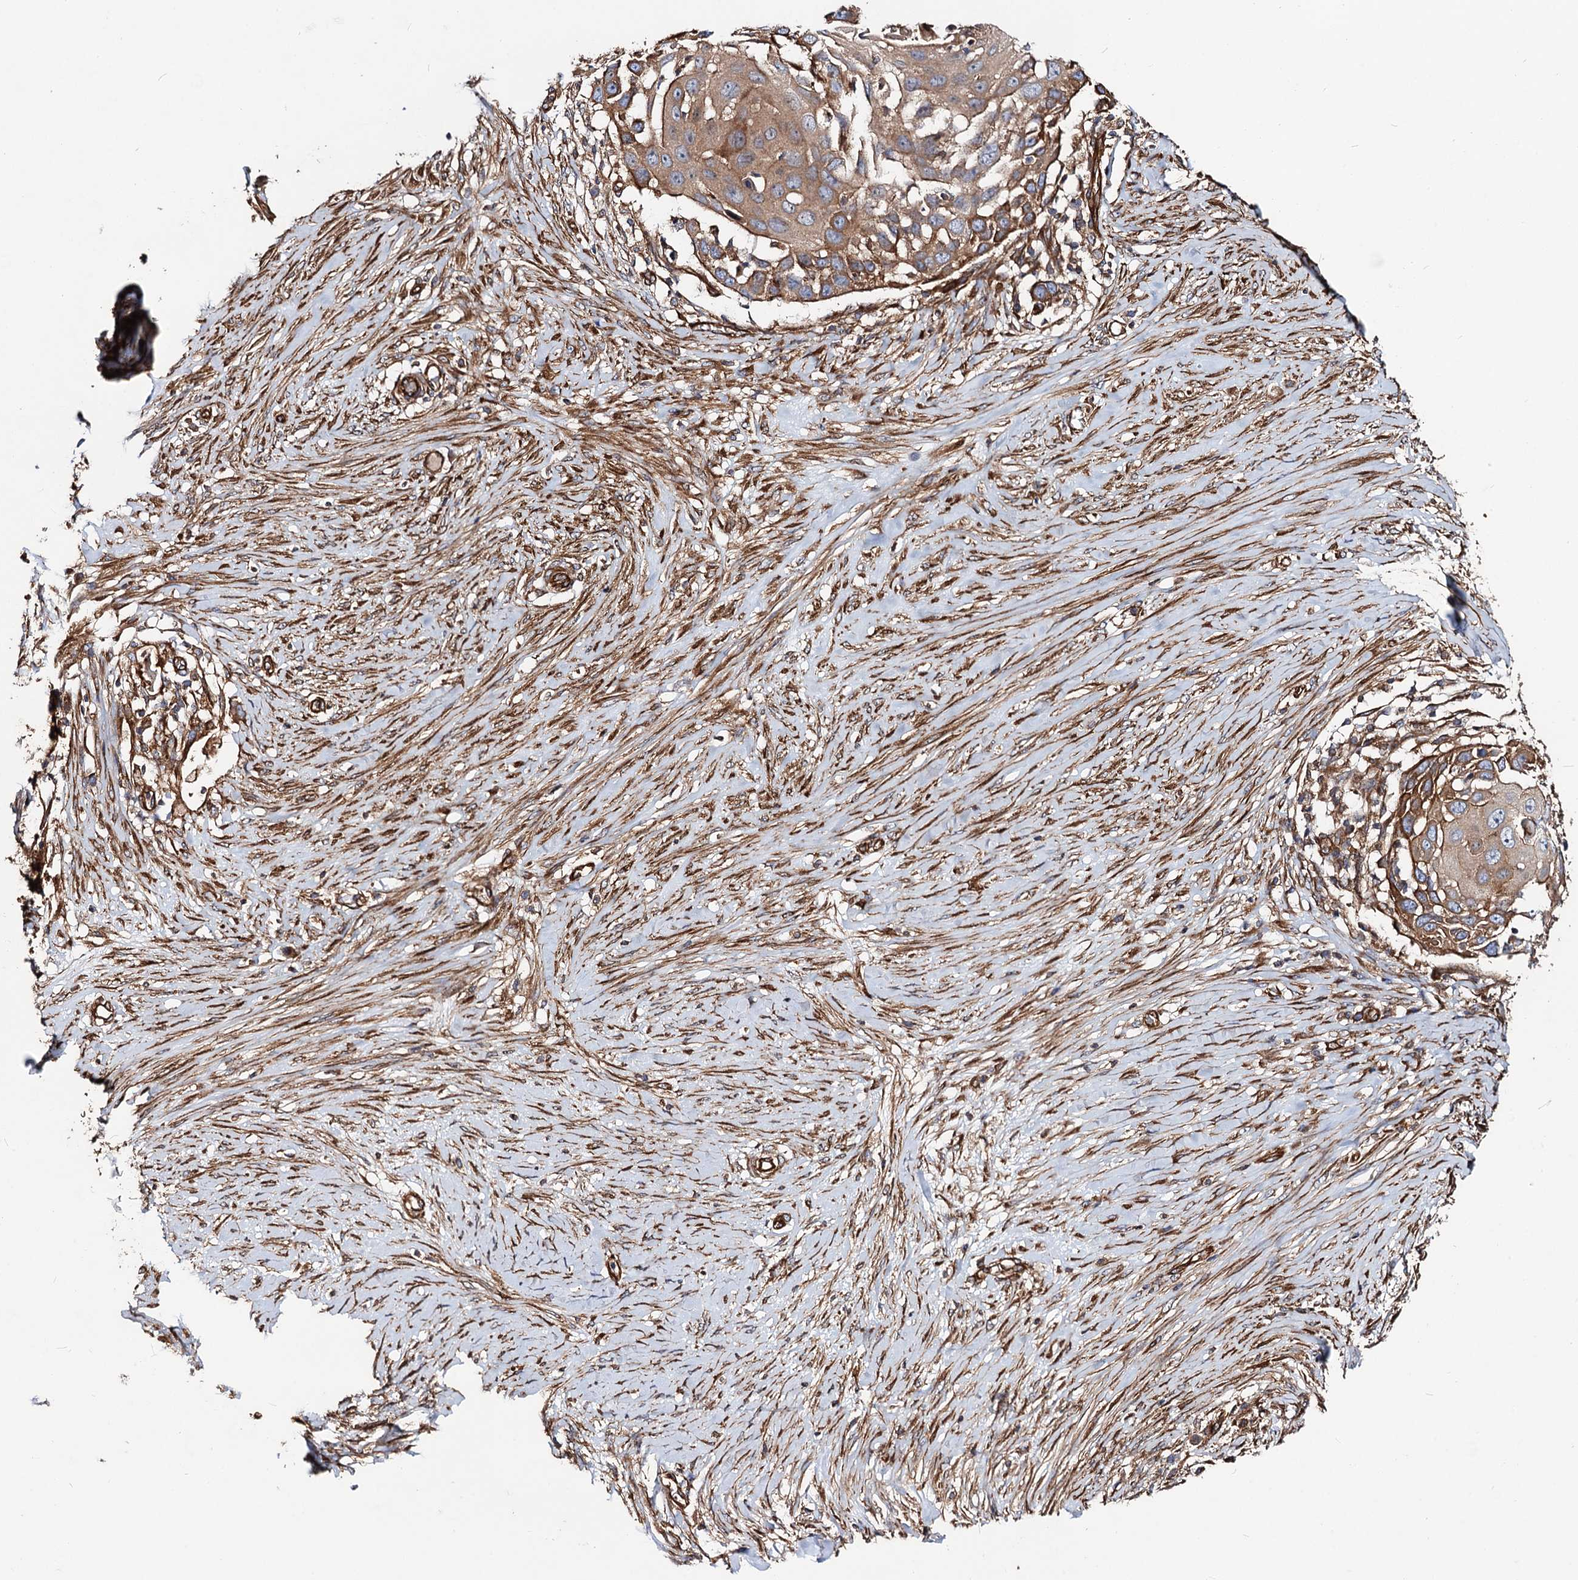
{"staining": {"intensity": "moderate", "quantity": ">75%", "location": "cytoplasmic/membranous"}, "tissue": "skin cancer", "cell_type": "Tumor cells", "image_type": "cancer", "snomed": [{"axis": "morphology", "description": "Squamous cell carcinoma, NOS"}, {"axis": "topography", "description": "Skin"}], "caption": "This image demonstrates immunohistochemistry staining of human skin cancer, with medium moderate cytoplasmic/membranous staining in approximately >75% of tumor cells.", "gene": "CIP2A", "patient": {"sex": "female", "age": 44}}